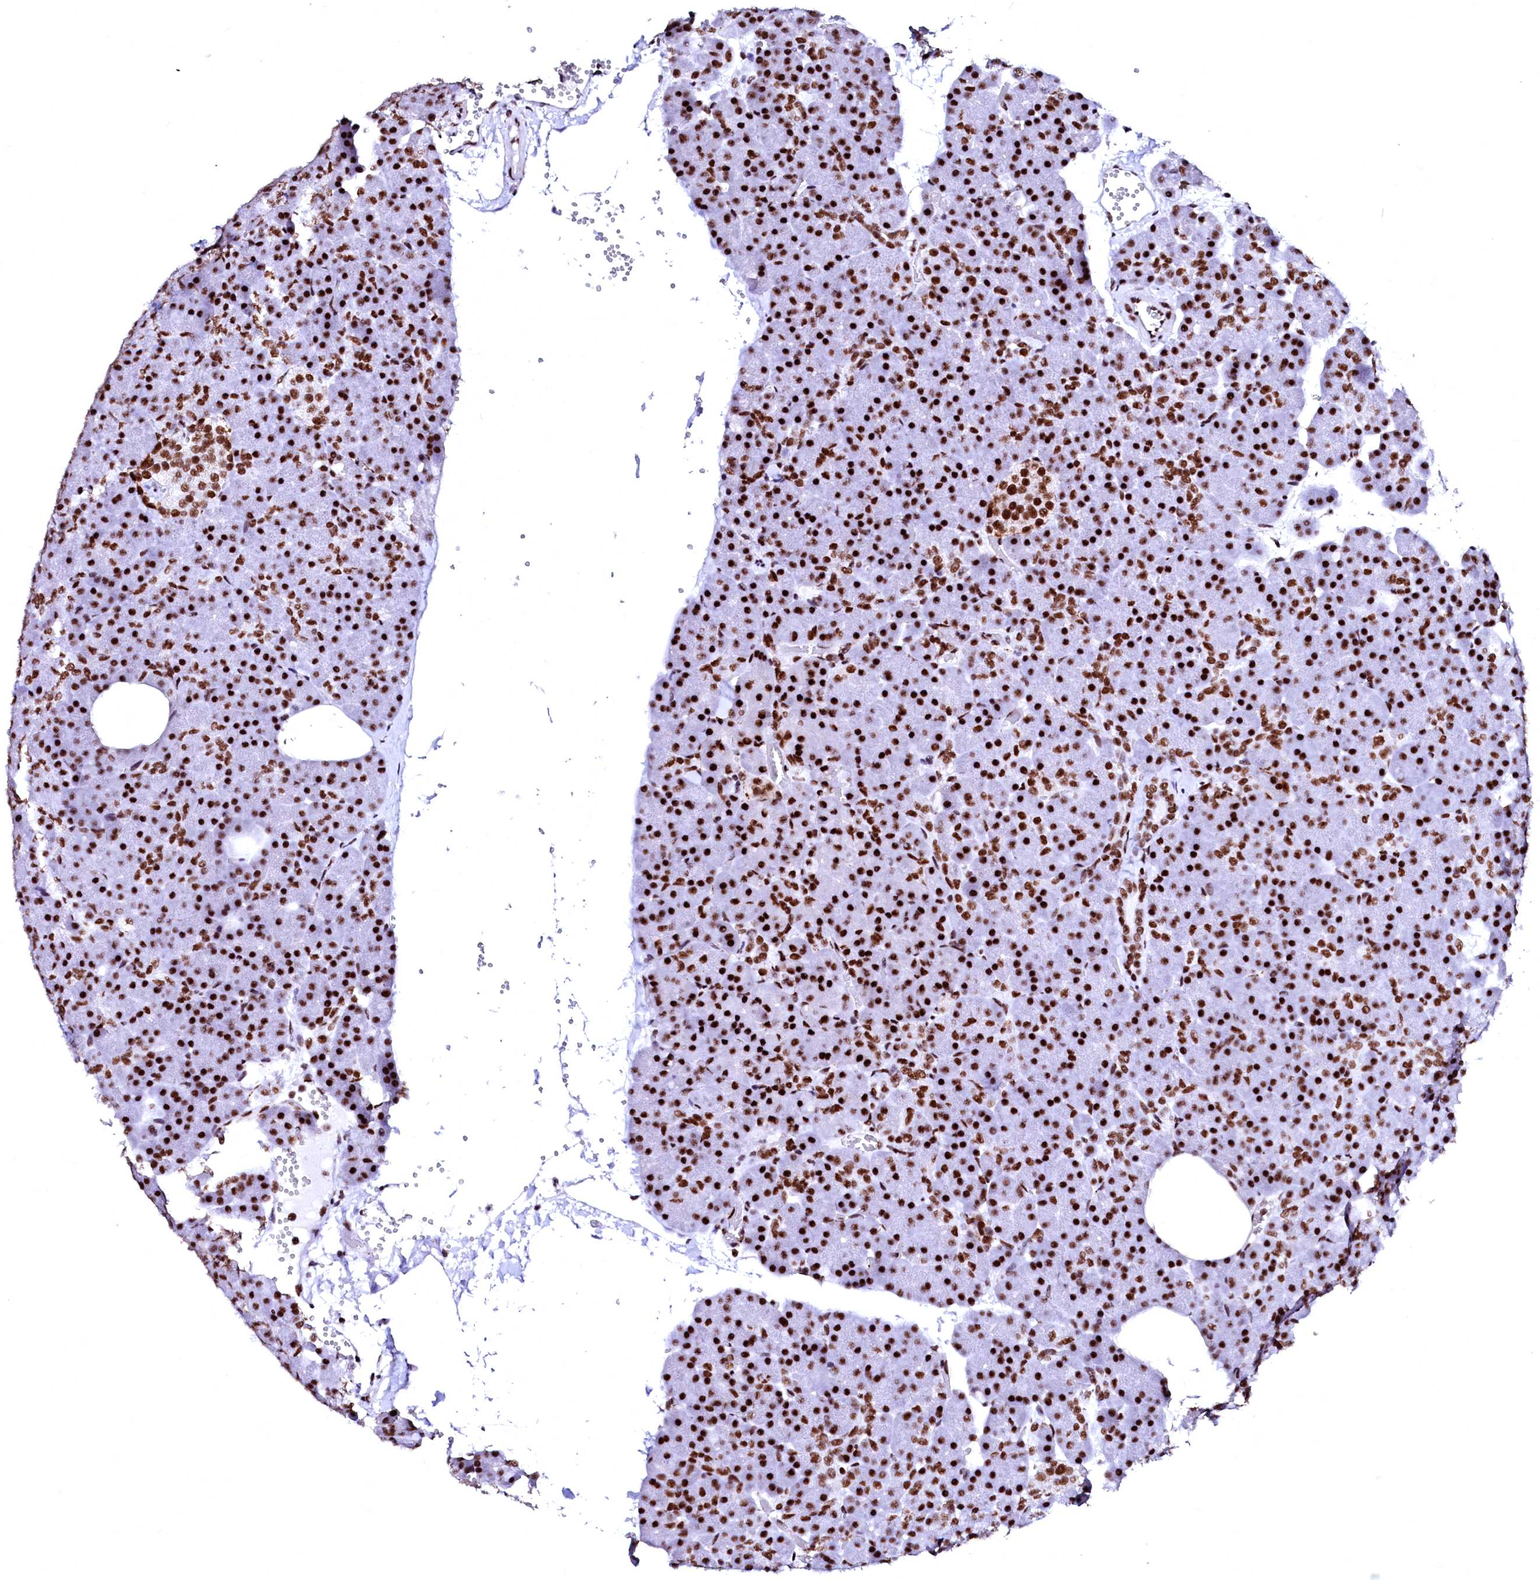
{"staining": {"intensity": "strong", "quantity": ">75%", "location": "nuclear"}, "tissue": "pancreas", "cell_type": "Exocrine glandular cells", "image_type": "normal", "snomed": [{"axis": "morphology", "description": "Normal tissue, NOS"}, {"axis": "morphology", "description": "Carcinoid, malignant, NOS"}, {"axis": "topography", "description": "Pancreas"}], "caption": "Immunohistochemical staining of benign human pancreas exhibits strong nuclear protein expression in approximately >75% of exocrine glandular cells. The staining was performed using DAB (3,3'-diaminobenzidine) to visualize the protein expression in brown, while the nuclei were stained in blue with hematoxylin (Magnification: 20x).", "gene": "CPSF6", "patient": {"sex": "female", "age": 35}}